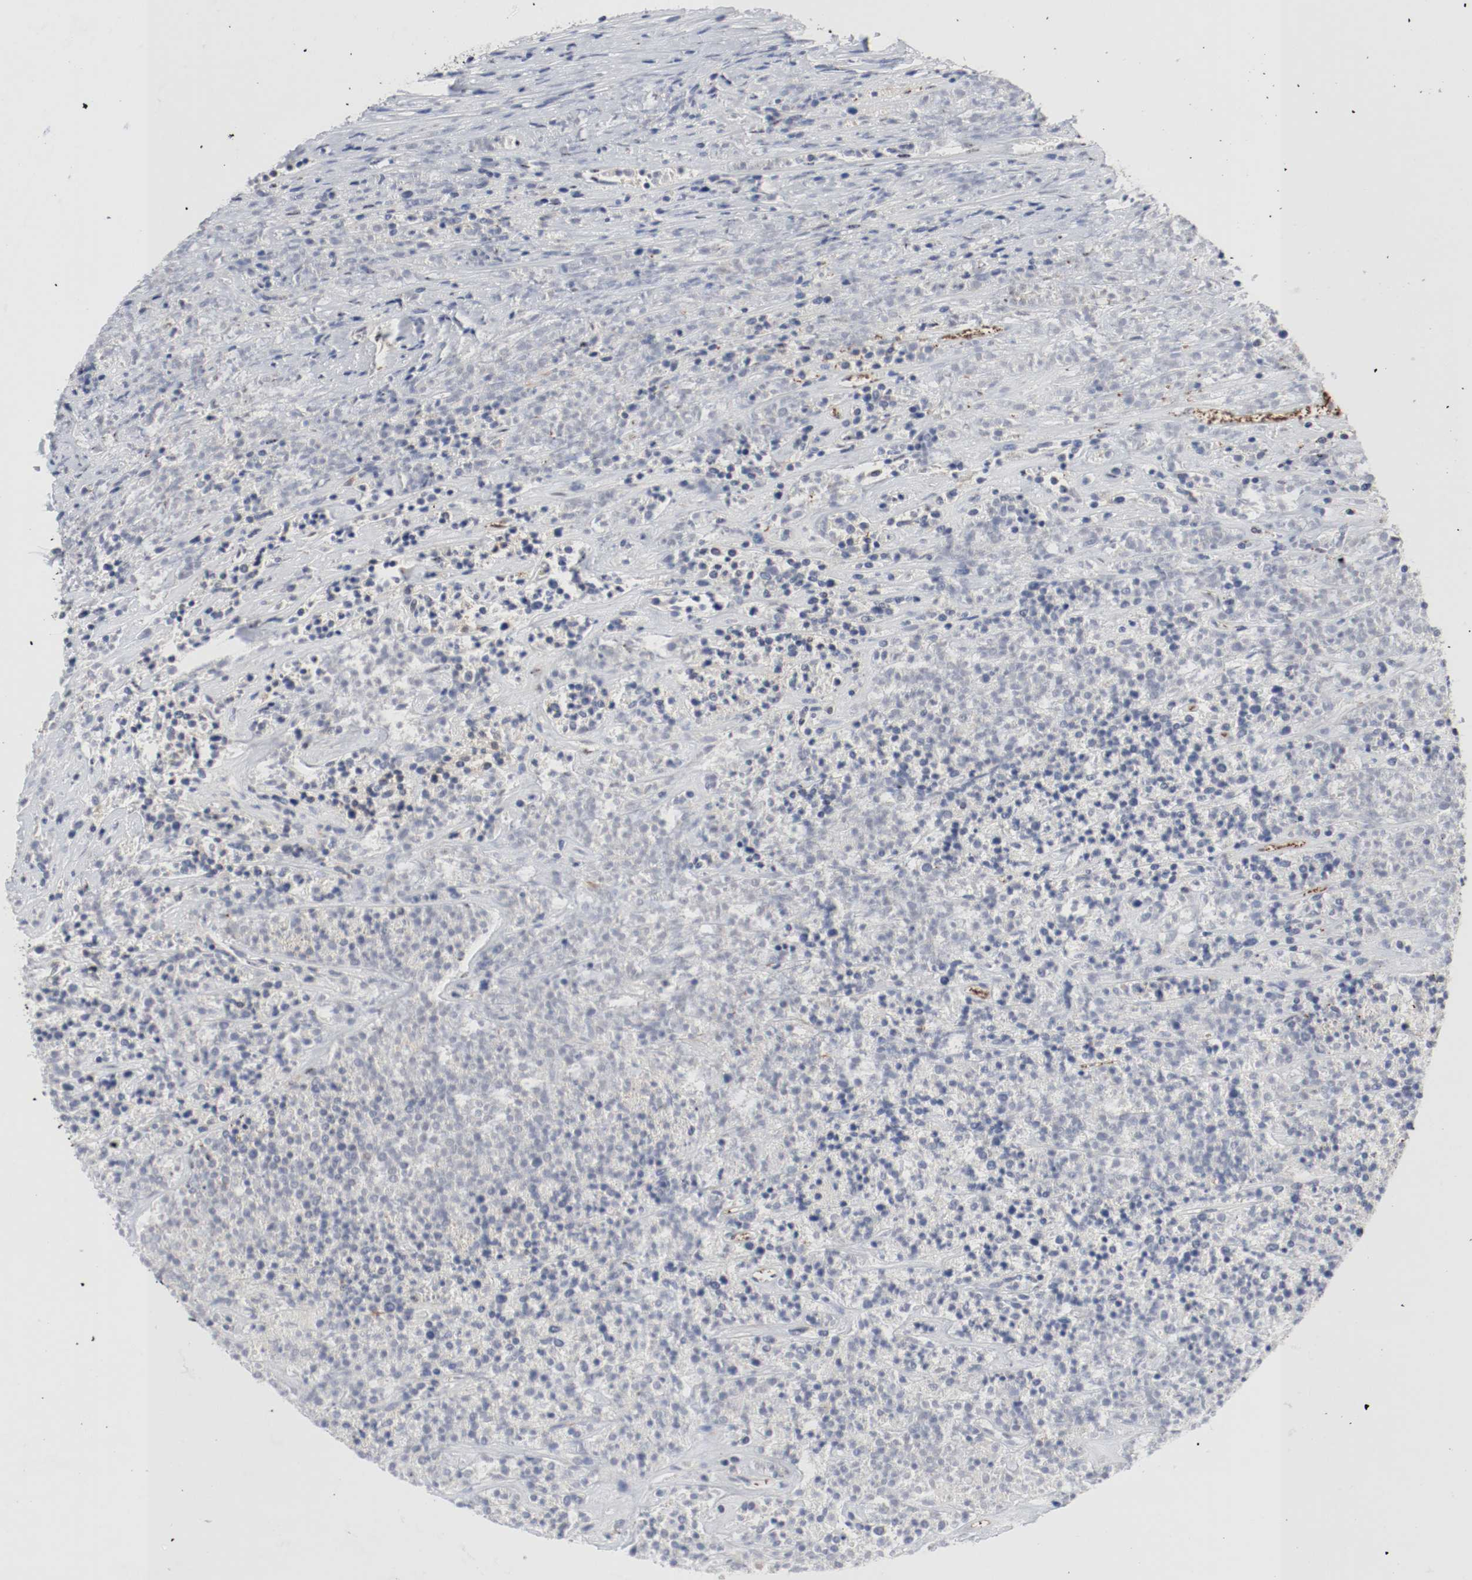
{"staining": {"intensity": "negative", "quantity": "none", "location": "none"}, "tissue": "lymphoma", "cell_type": "Tumor cells", "image_type": "cancer", "snomed": [{"axis": "morphology", "description": "Malignant lymphoma, non-Hodgkin's type, High grade"}, {"axis": "topography", "description": "Lymph node"}], "caption": "This is a histopathology image of IHC staining of lymphoma, which shows no staining in tumor cells.", "gene": "JUND", "patient": {"sex": "female", "age": 73}}